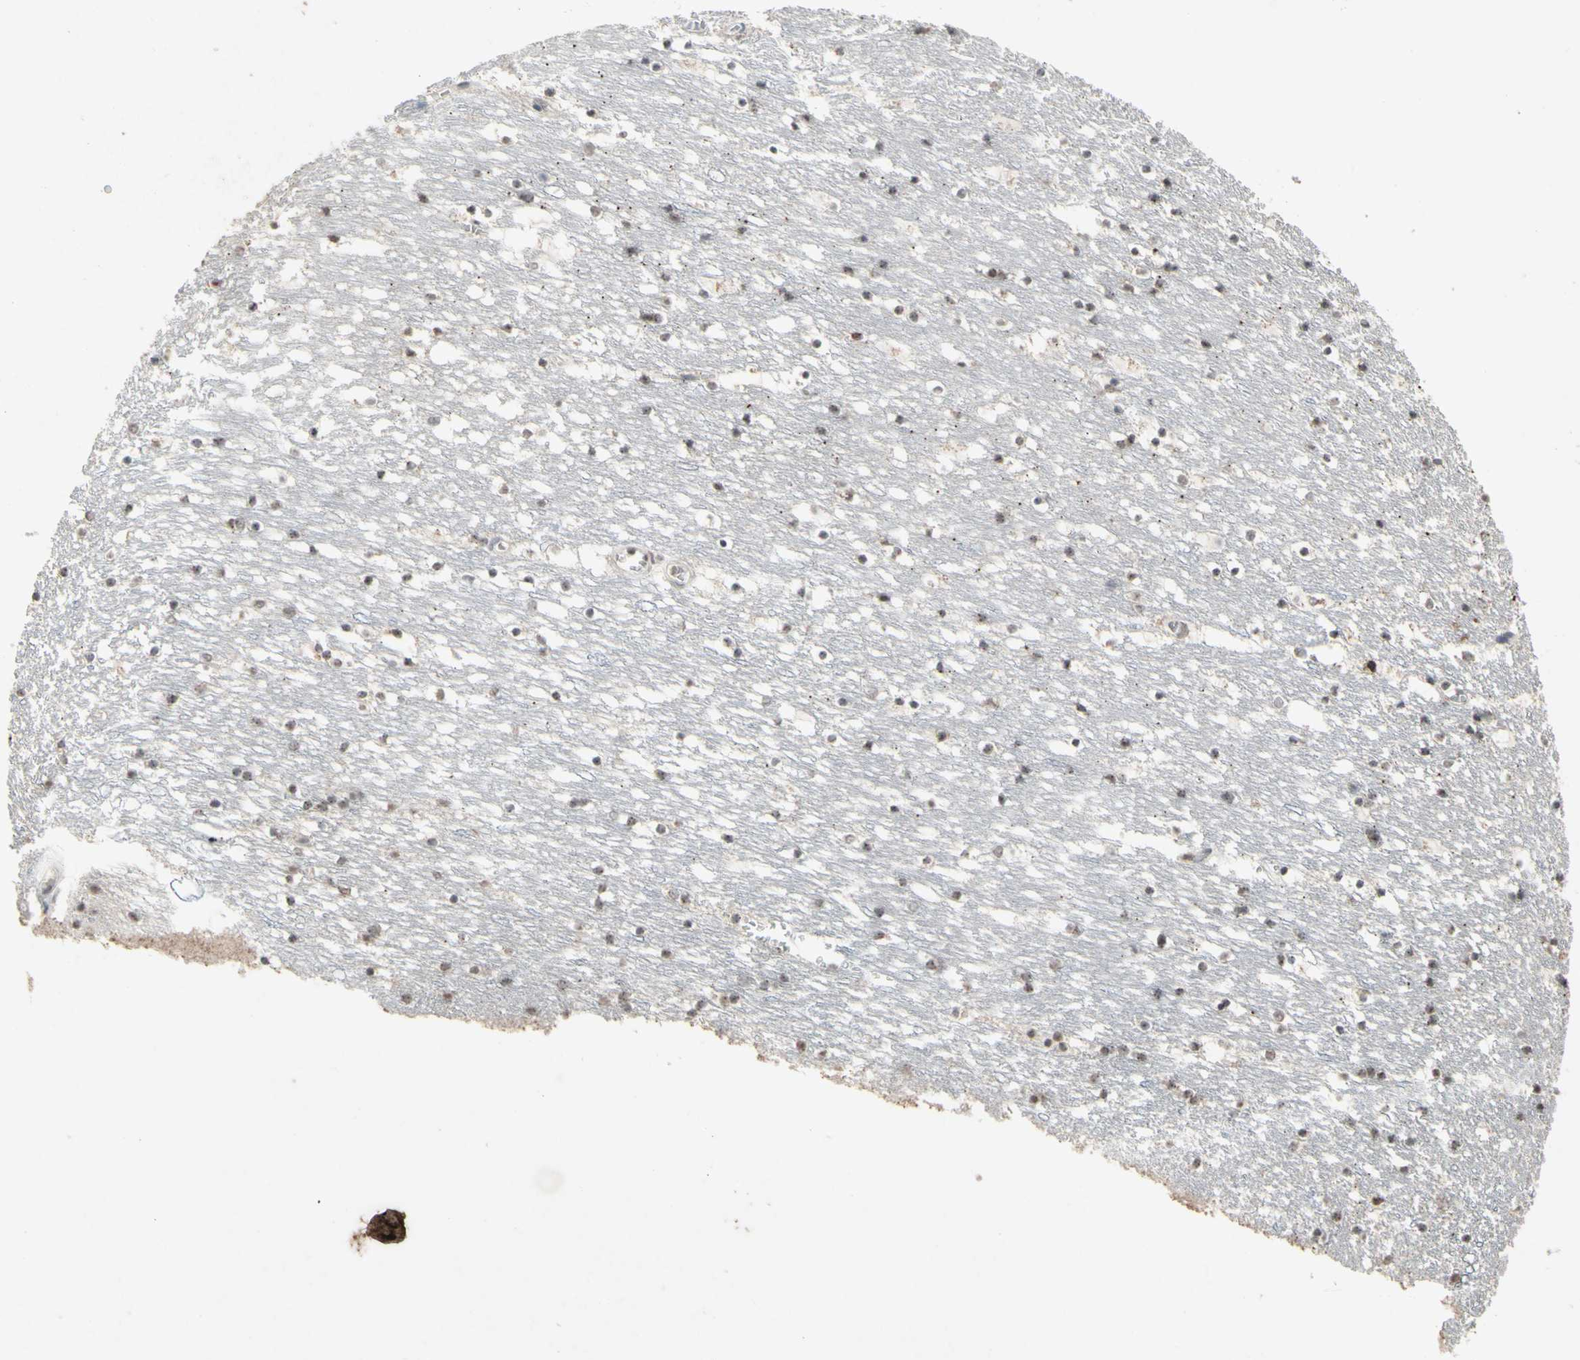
{"staining": {"intensity": "moderate", "quantity": ">75%", "location": "nuclear"}, "tissue": "caudate", "cell_type": "Glial cells", "image_type": "normal", "snomed": [{"axis": "morphology", "description": "Normal tissue, NOS"}, {"axis": "topography", "description": "Lateral ventricle wall"}], "caption": "This is a photomicrograph of immunohistochemistry (IHC) staining of normal caudate, which shows moderate expression in the nuclear of glial cells.", "gene": "CENPB", "patient": {"sex": "male", "age": 45}}